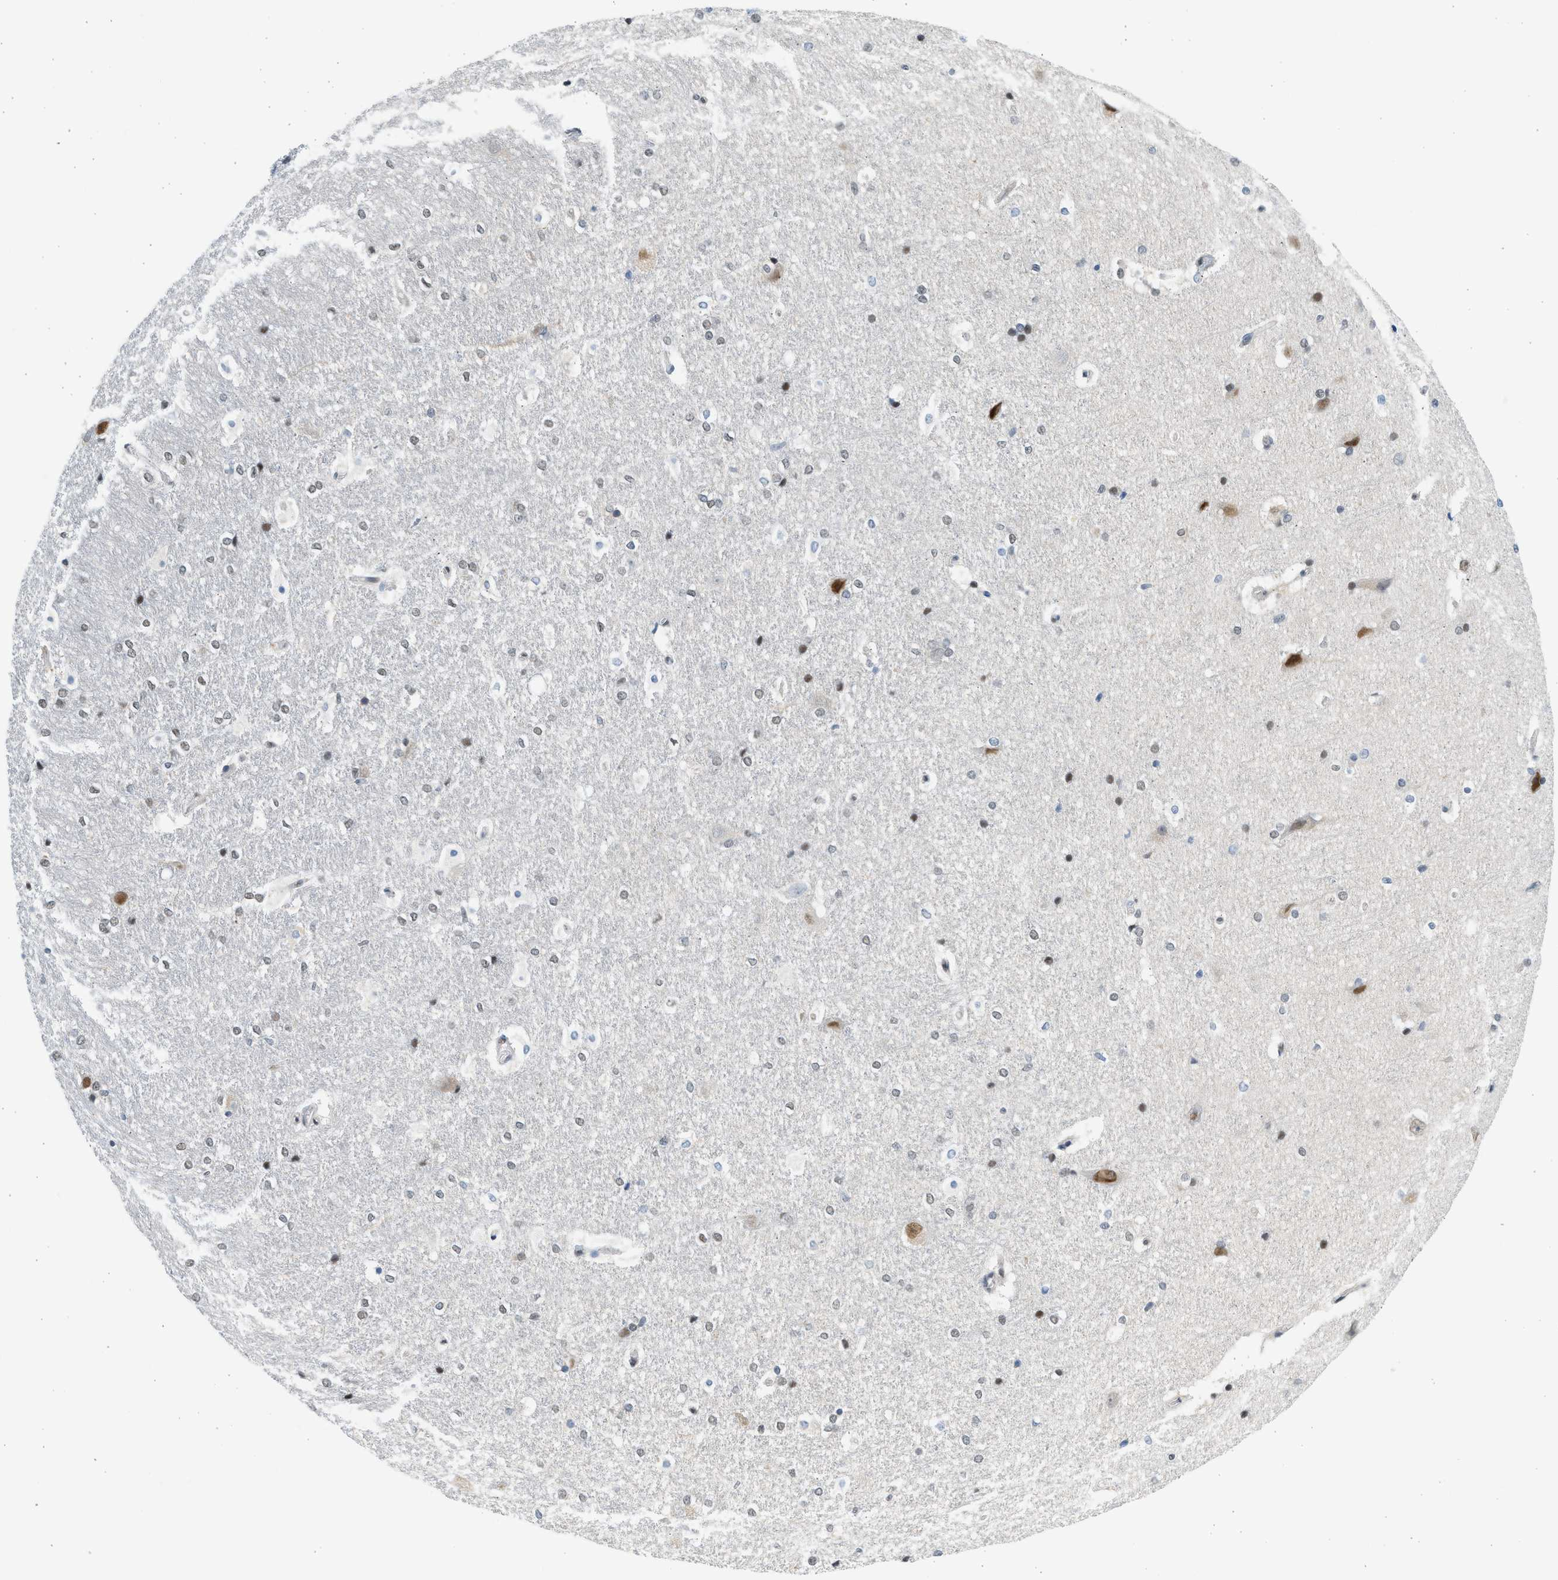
{"staining": {"intensity": "weak", "quantity": "<25%", "location": "nuclear"}, "tissue": "hippocampus", "cell_type": "Glial cells", "image_type": "normal", "snomed": [{"axis": "morphology", "description": "Normal tissue, NOS"}, {"axis": "topography", "description": "Hippocampus"}], "caption": "Photomicrograph shows no protein staining in glial cells of normal hippocampus. (DAB immunohistochemistry (IHC) with hematoxylin counter stain).", "gene": "HIPK1", "patient": {"sex": "female", "age": 19}}